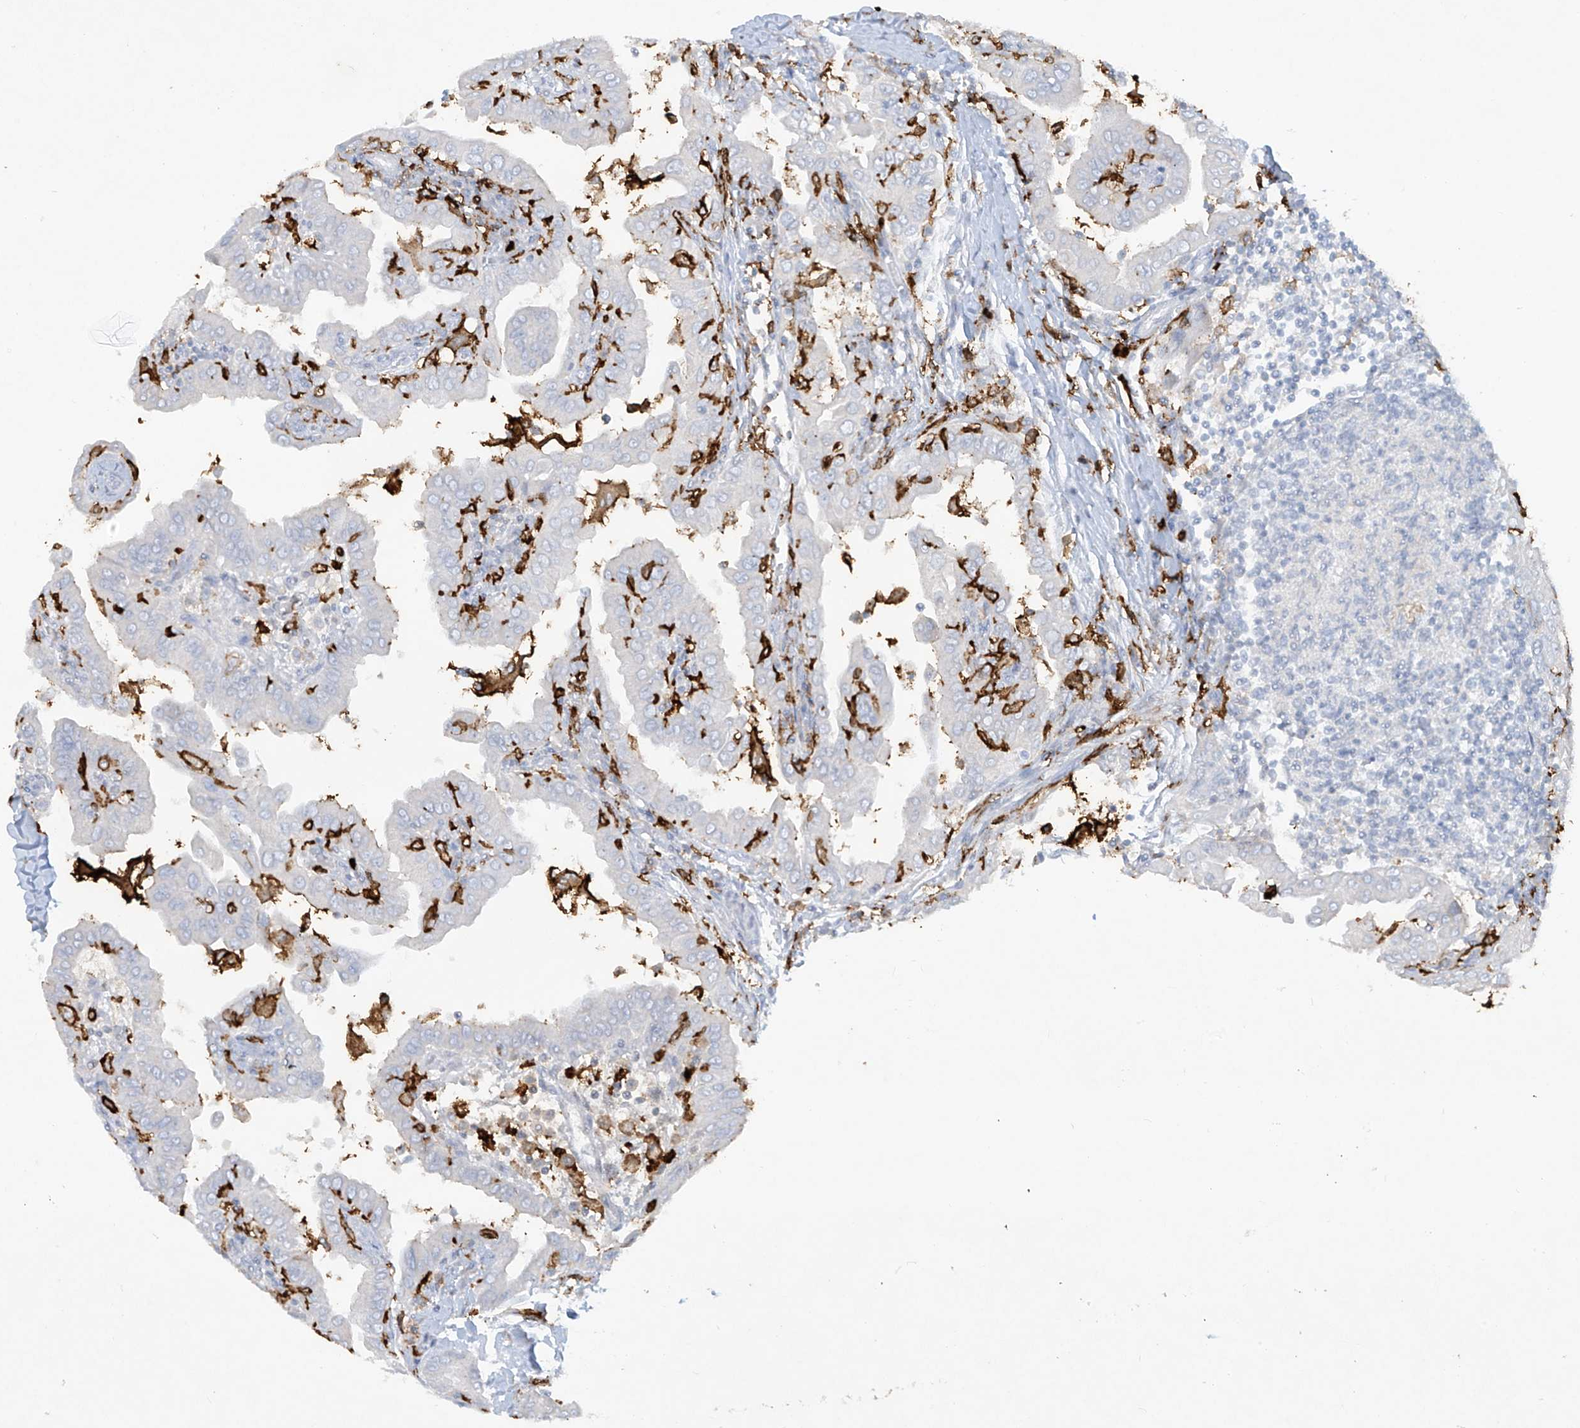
{"staining": {"intensity": "negative", "quantity": "none", "location": "none"}, "tissue": "thyroid cancer", "cell_type": "Tumor cells", "image_type": "cancer", "snomed": [{"axis": "morphology", "description": "Papillary adenocarcinoma, NOS"}, {"axis": "topography", "description": "Thyroid gland"}], "caption": "Tumor cells show no significant staining in thyroid papillary adenocarcinoma.", "gene": "FCGR3A", "patient": {"sex": "male", "age": 33}}